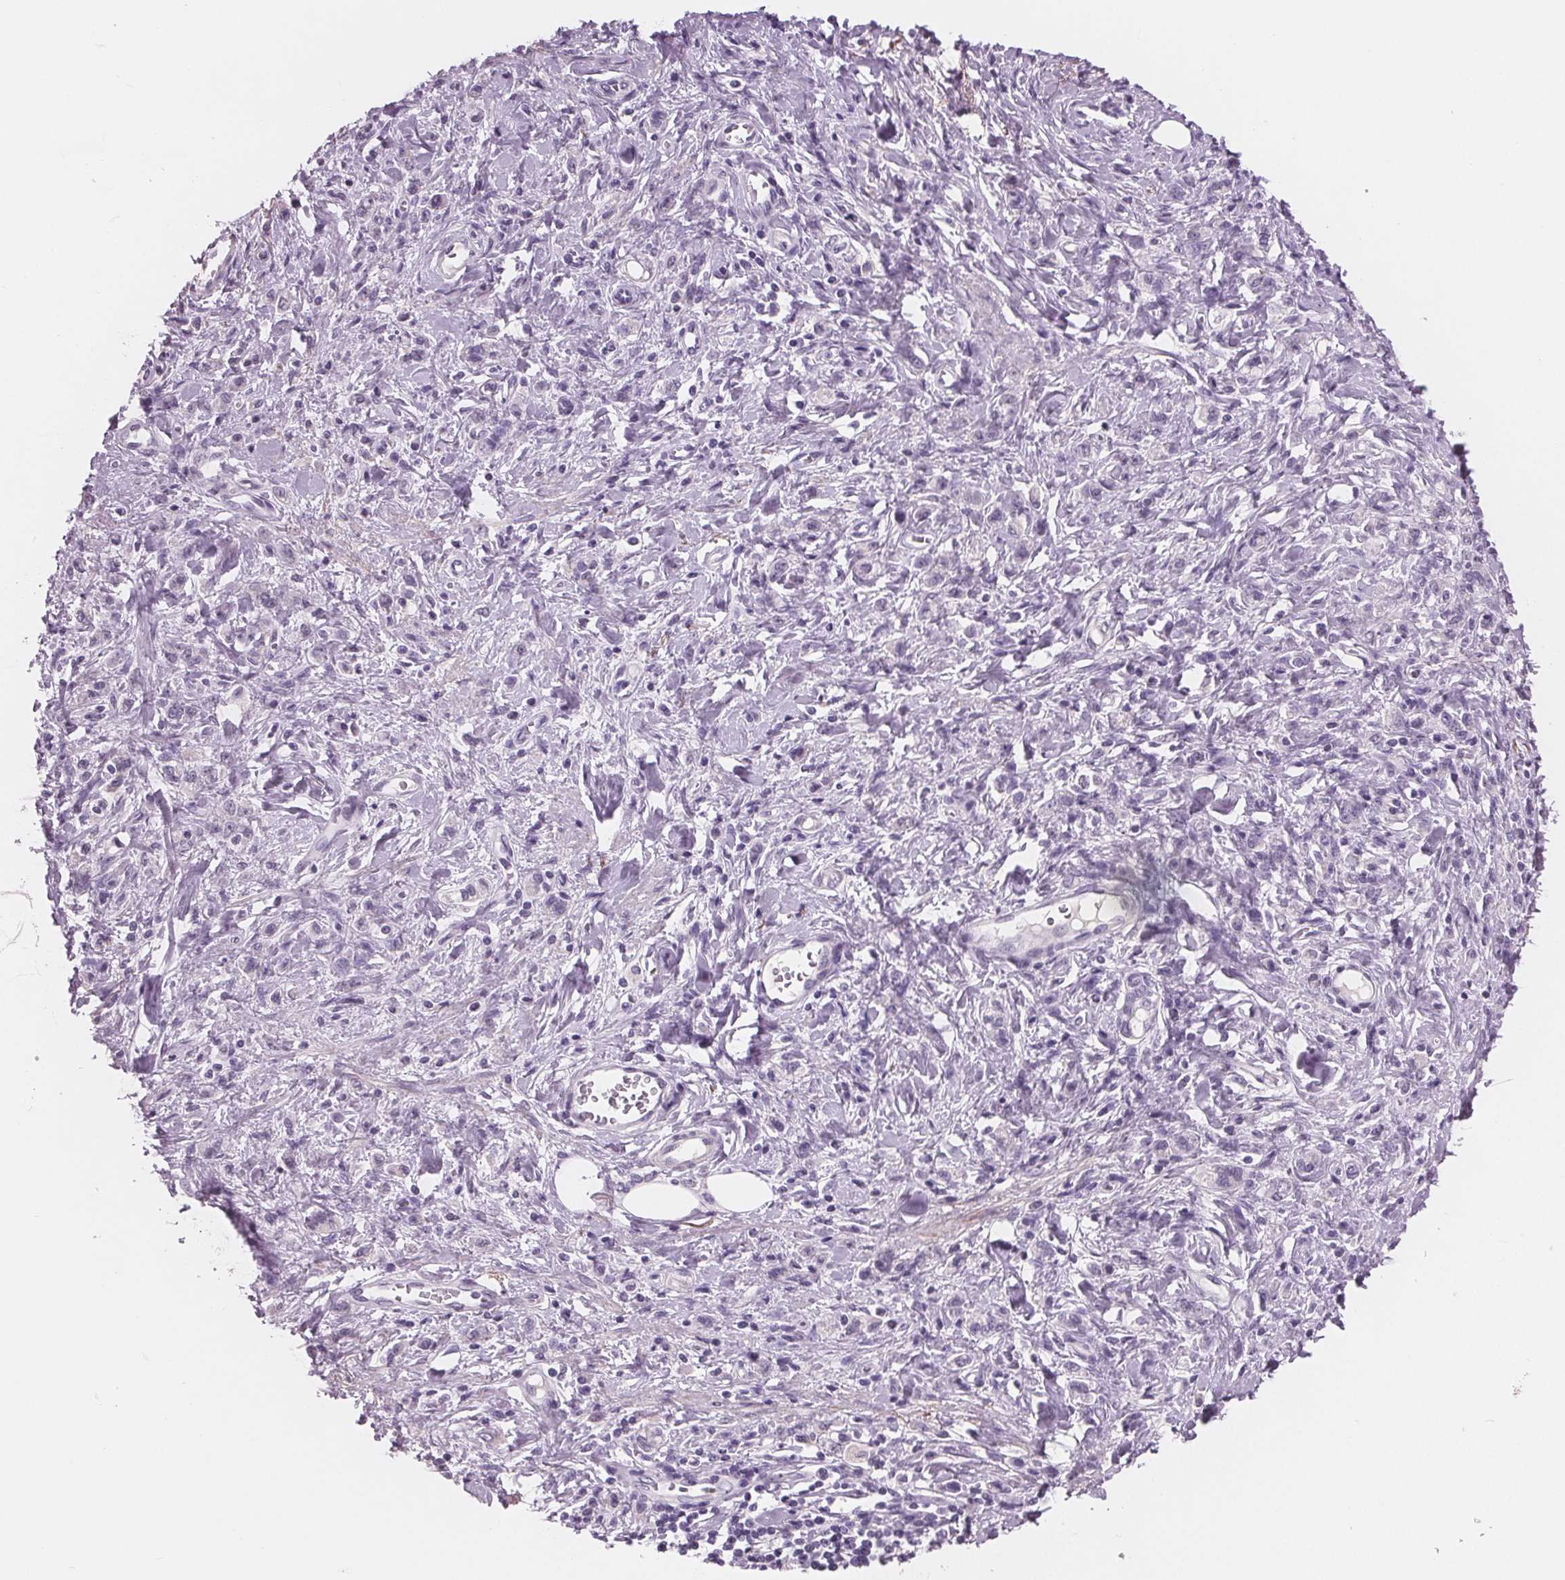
{"staining": {"intensity": "negative", "quantity": "none", "location": "none"}, "tissue": "stomach cancer", "cell_type": "Tumor cells", "image_type": "cancer", "snomed": [{"axis": "morphology", "description": "Adenocarcinoma, NOS"}, {"axis": "topography", "description": "Stomach"}], "caption": "This is an IHC image of human stomach cancer. There is no expression in tumor cells.", "gene": "AMBP", "patient": {"sex": "male", "age": 77}}